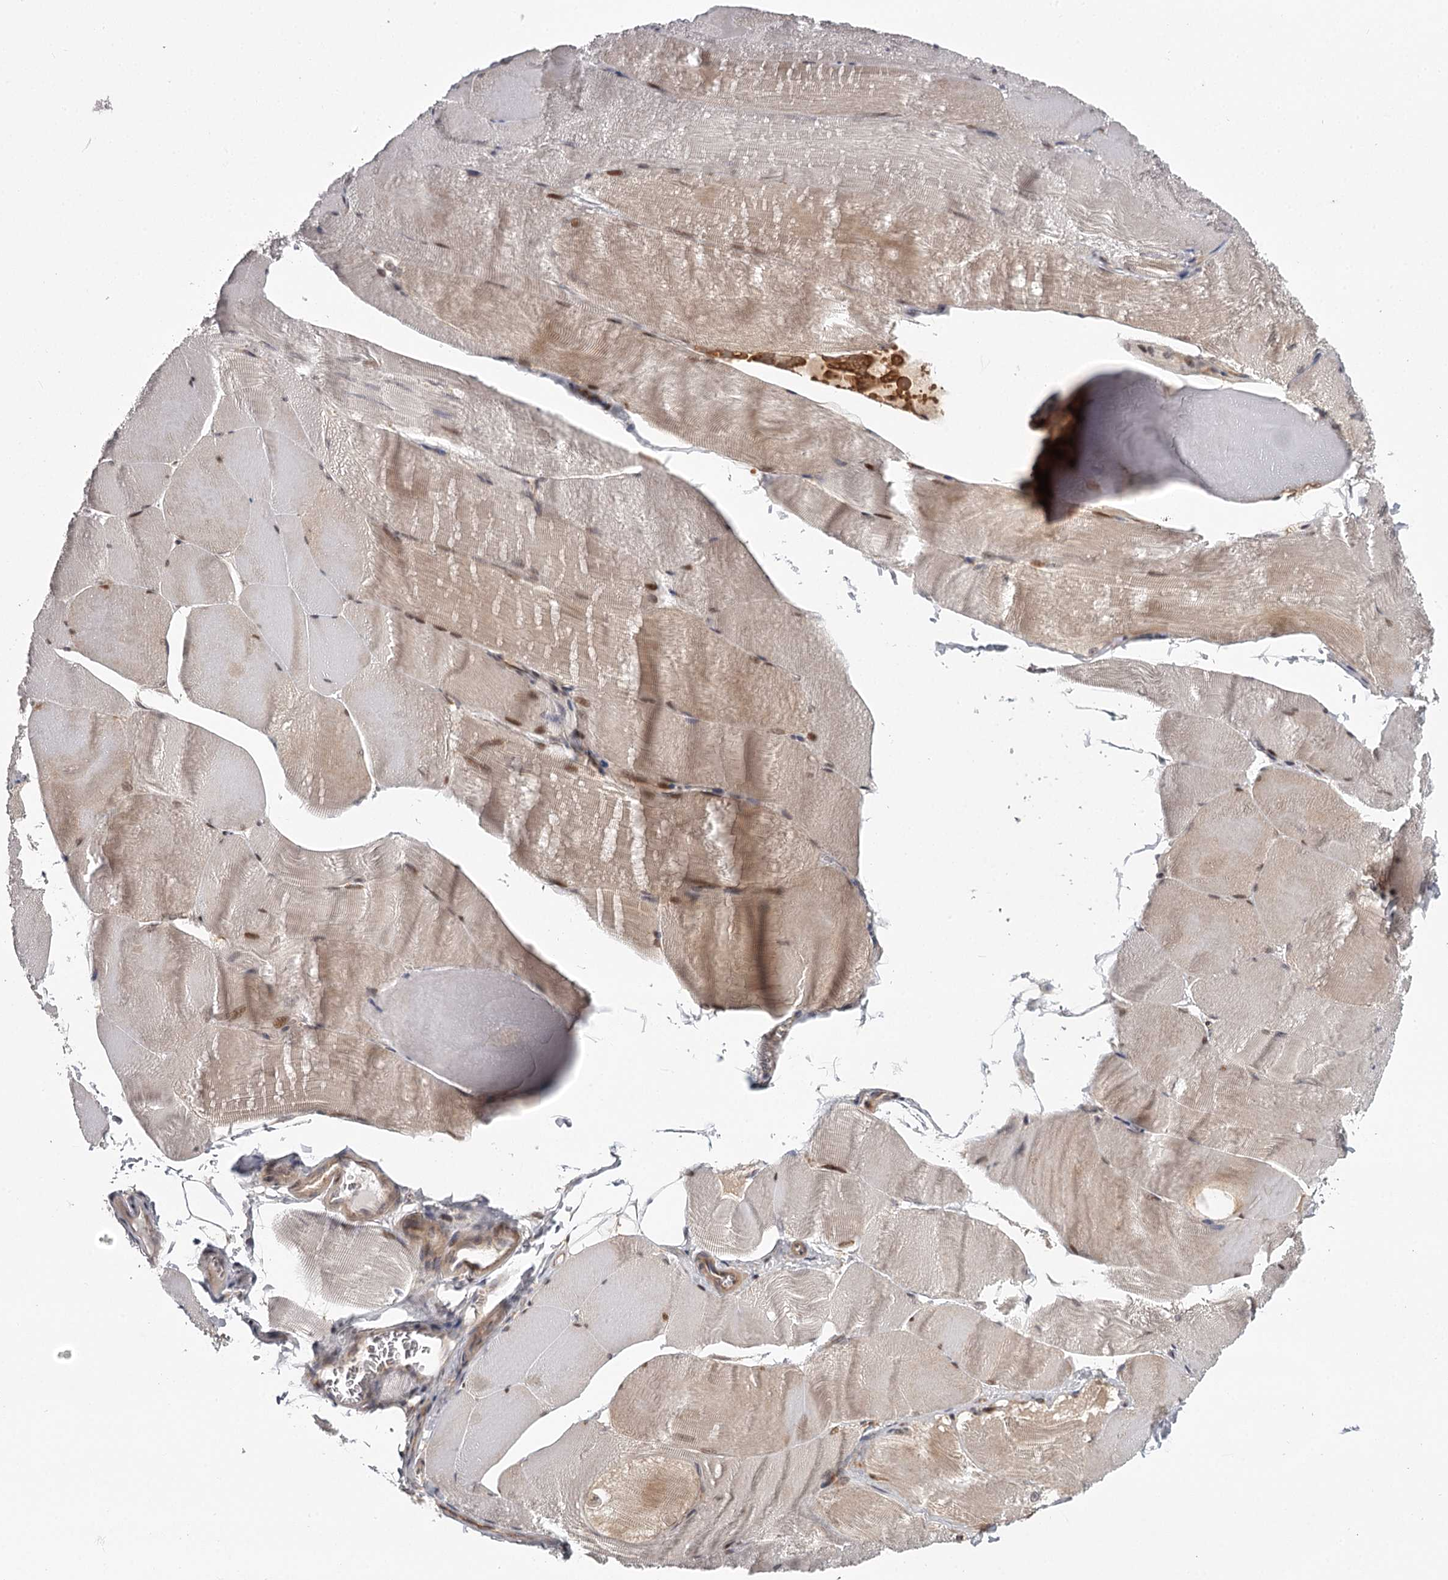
{"staining": {"intensity": "moderate", "quantity": "<25%", "location": "cytoplasmic/membranous,nuclear"}, "tissue": "skeletal muscle", "cell_type": "Myocytes", "image_type": "normal", "snomed": [{"axis": "morphology", "description": "Normal tissue, NOS"}, {"axis": "morphology", "description": "Basal cell carcinoma"}, {"axis": "topography", "description": "Skeletal muscle"}], "caption": "Moderate cytoplasmic/membranous,nuclear expression is appreciated in approximately <25% of myocytes in benign skeletal muscle. (DAB (3,3'-diaminobenzidine) = brown stain, brightfield microscopy at high magnification).", "gene": "CCNG2", "patient": {"sex": "female", "age": 64}}